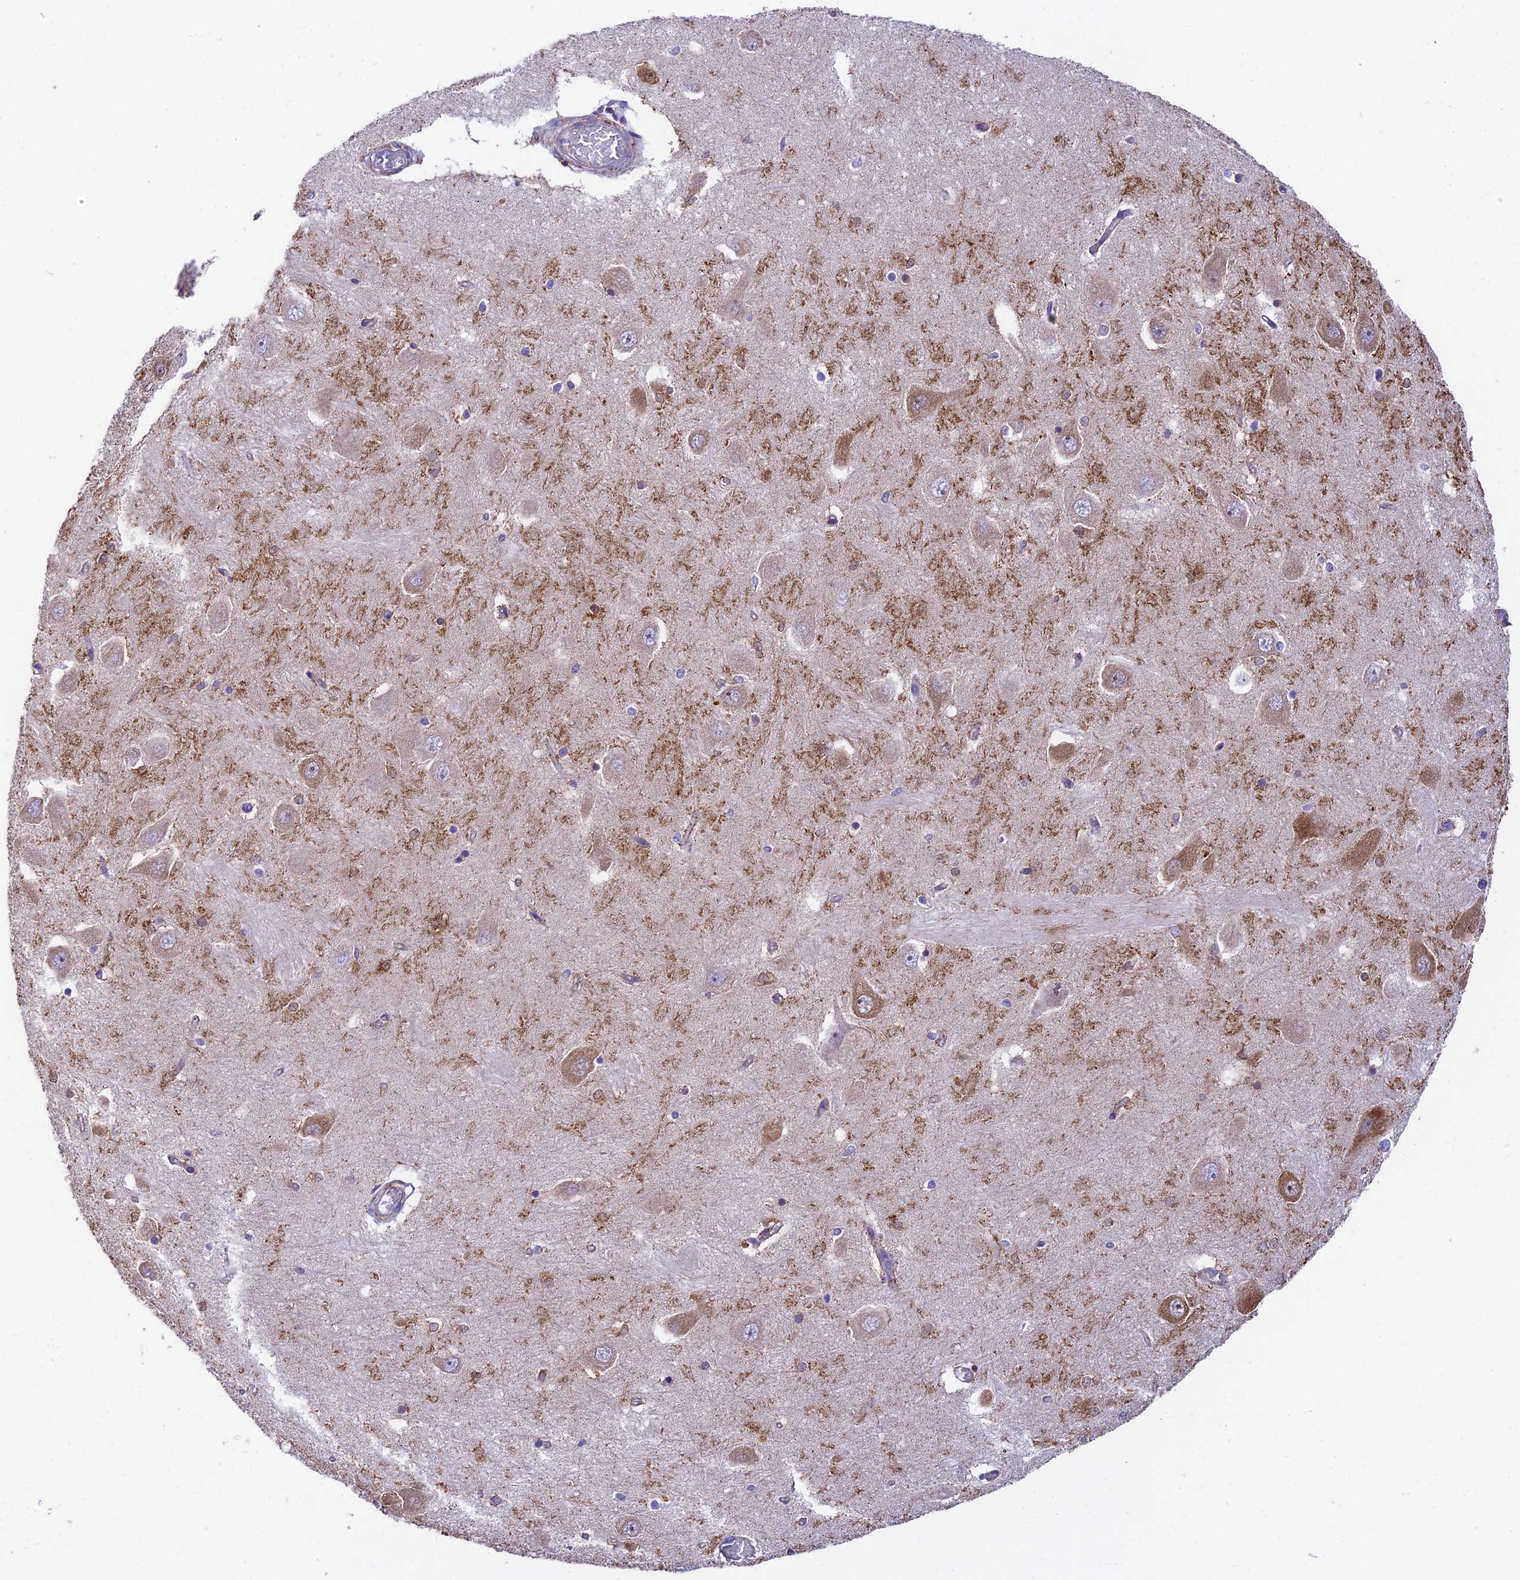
{"staining": {"intensity": "moderate", "quantity": "<25%", "location": "cytoplasmic/membranous"}, "tissue": "hippocampus", "cell_type": "Glial cells", "image_type": "normal", "snomed": [{"axis": "morphology", "description": "Normal tissue, NOS"}, {"axis": "topography", "description": "Hippocampus"}], "caption": "Immunohistochemistry (IHC) staining of normal hippocampus, which demonstrates low levels of moderate cytoplasmic/membranous staining in about <25% of glial cells indicating moderate cytoplasmic/membranous protein positivity. The staining was performed using DAB (brown) for protein detection and nuclei were counterstained in hematoxylin (blue).", "gene": "HSDL2", "patient": {"sex": "male", "age": 45}}